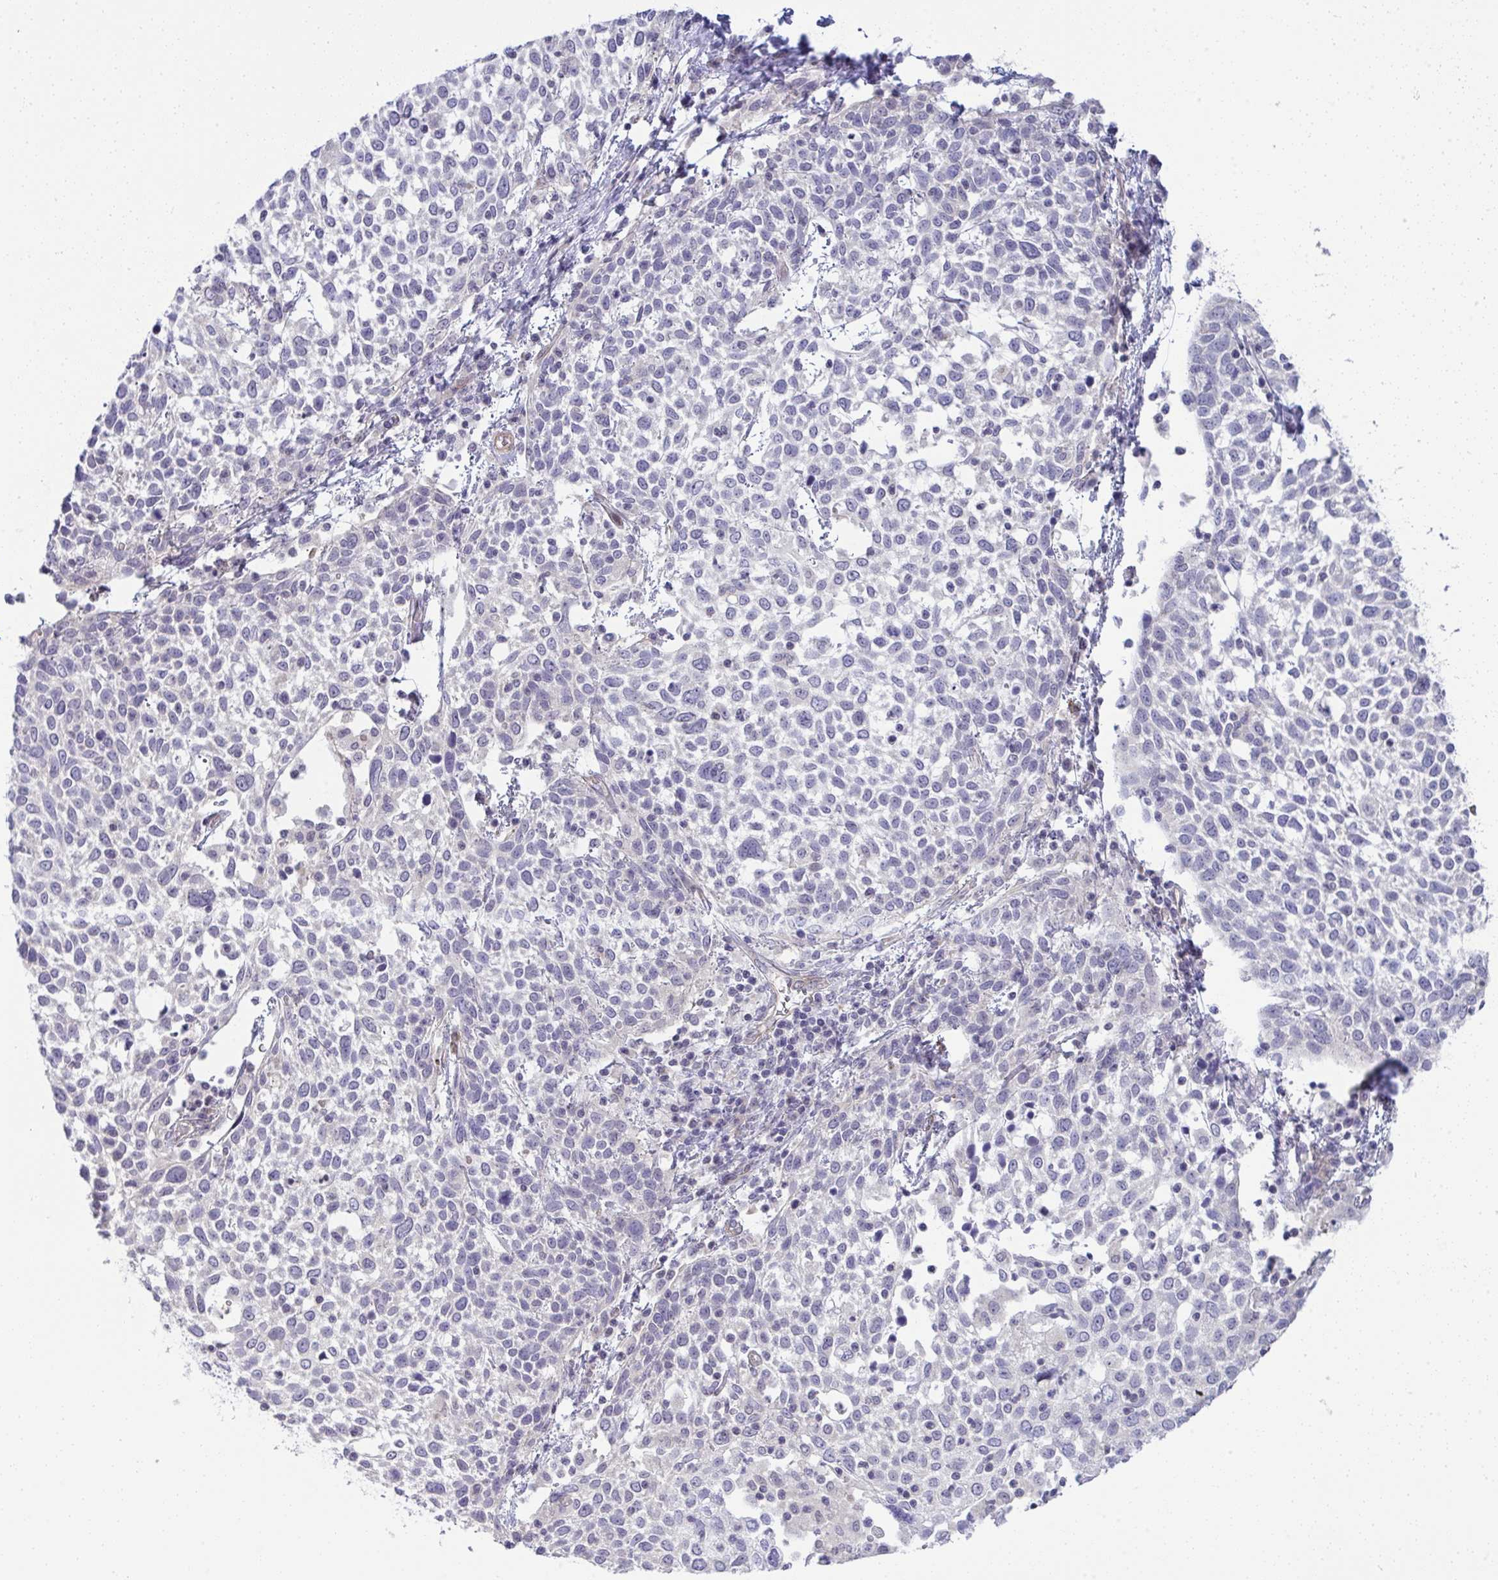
{"staining": {"intensity": "negative", "quantity": "none", "location": "none"}, "tissue": "cervical cancer", "cell_type": "Tumor cells", "image_type": "cancer", "snomed": [{"axis": "morphology", "description": "Squamous cell carcinoma, NOS"}, {"axis": "topography", "description": "Cervix"}], "caption": "This image is of squamous cell carcinoma (cervical) stained with immunohistochemistry to label a protein in brown with the nuclei are counter-stained blue. There is no staining in tumor cells. The staining is performed using DAB brown chromogen with nuclei counter-stained in using hematoxylin.", "gene": "MYL12A", "patient": {"sex": "female", "age": 61}}